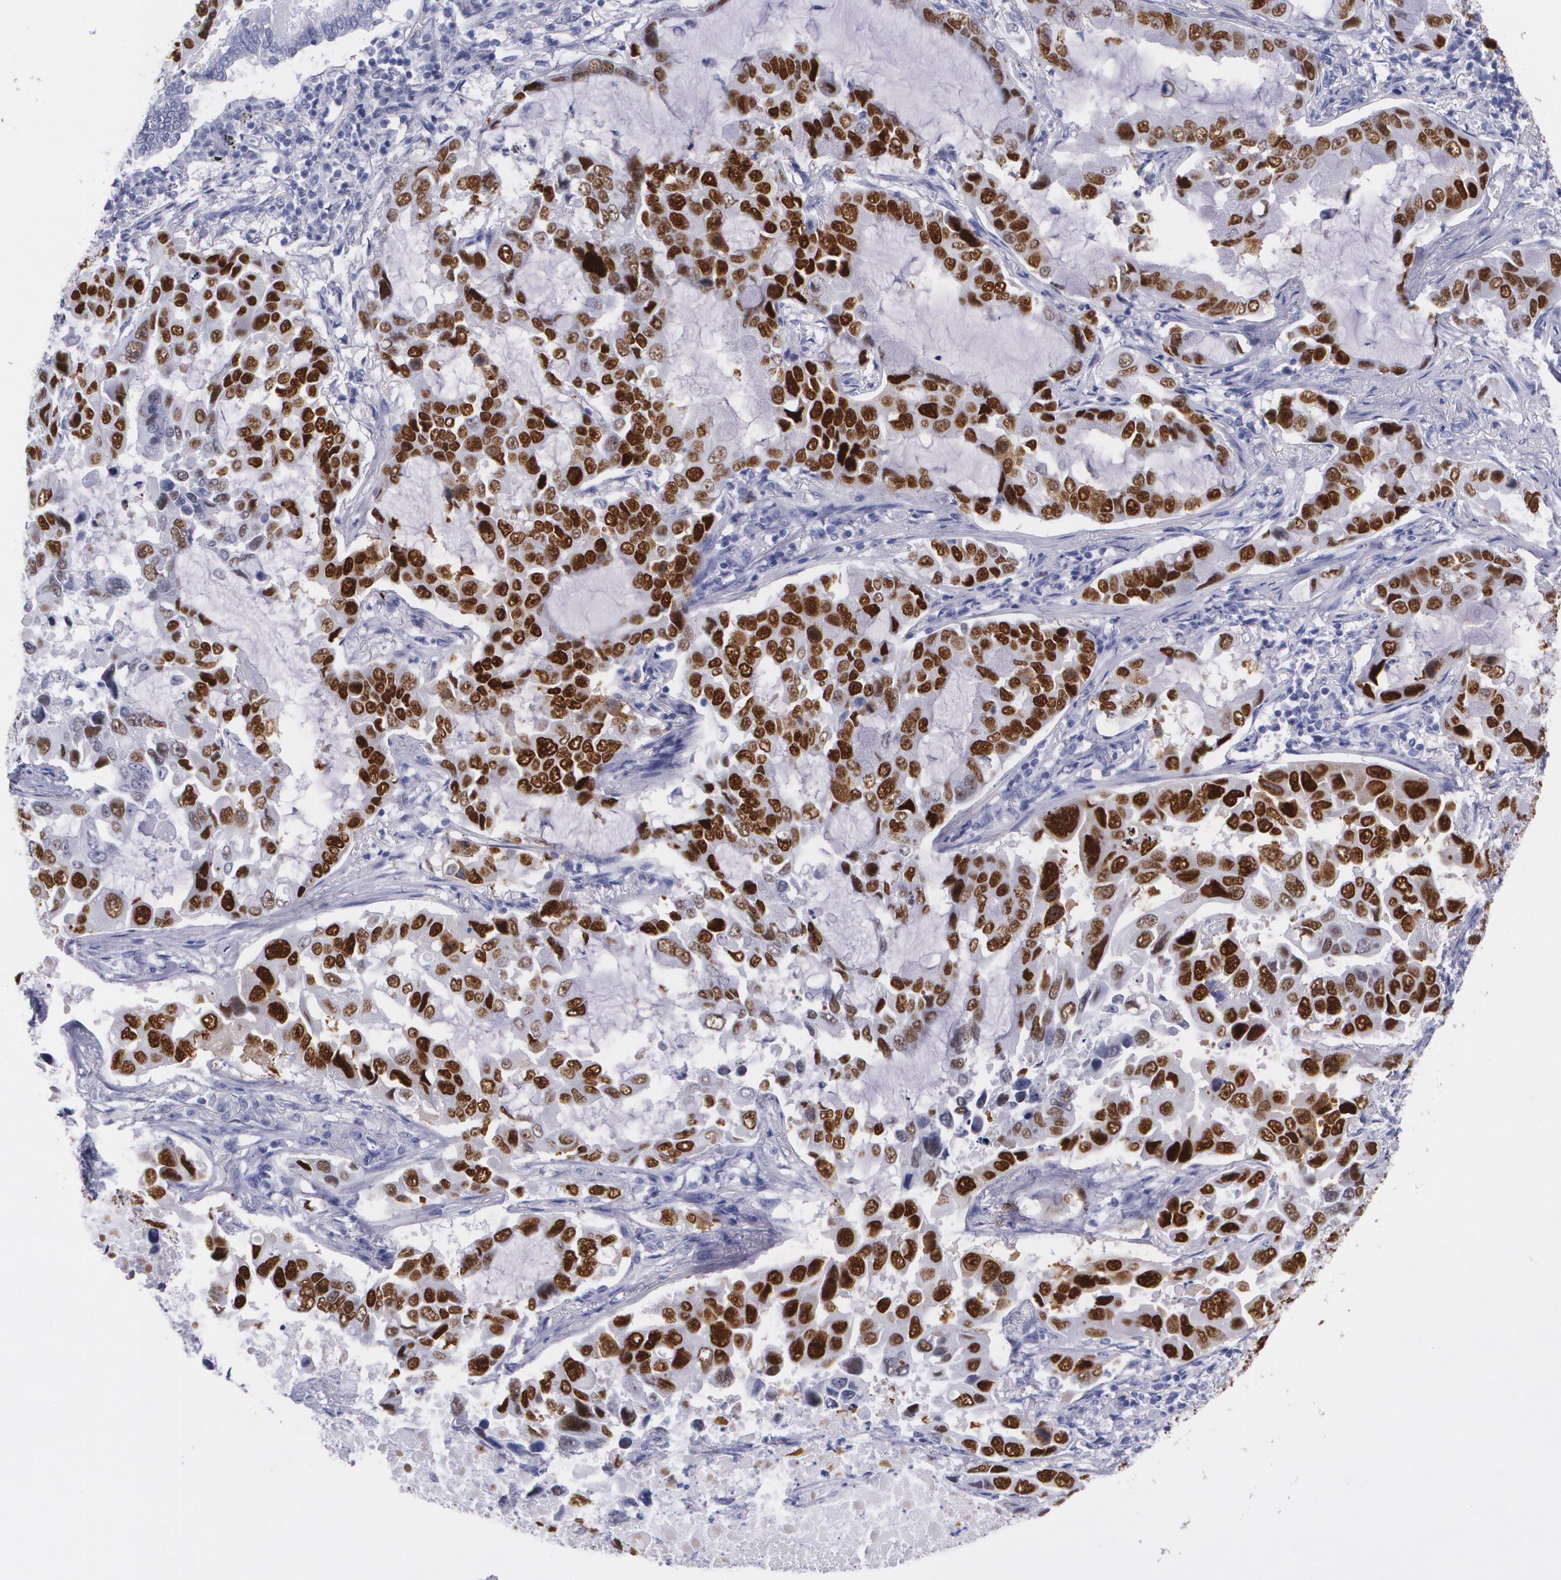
{"staining": {"intensity": "strong", "quantity": ">75%", "location": "nuclear"}, "tissue": "lung cancer", "cell_type": "Tumor cells", "image_type": "cancer", "snomed": [{"axis": "morphology", "description": "Adenocarcinoma, NOS"}, {"axis": "topography", "description": "Lung"}], "caption": "This is a photomicrograph of IHC staining of lung adenocarcinoma, which shows strong staining in the nuclear of tumor cells.", "gene": "TP53", "patient": {"sex": "male", "age": 64}}